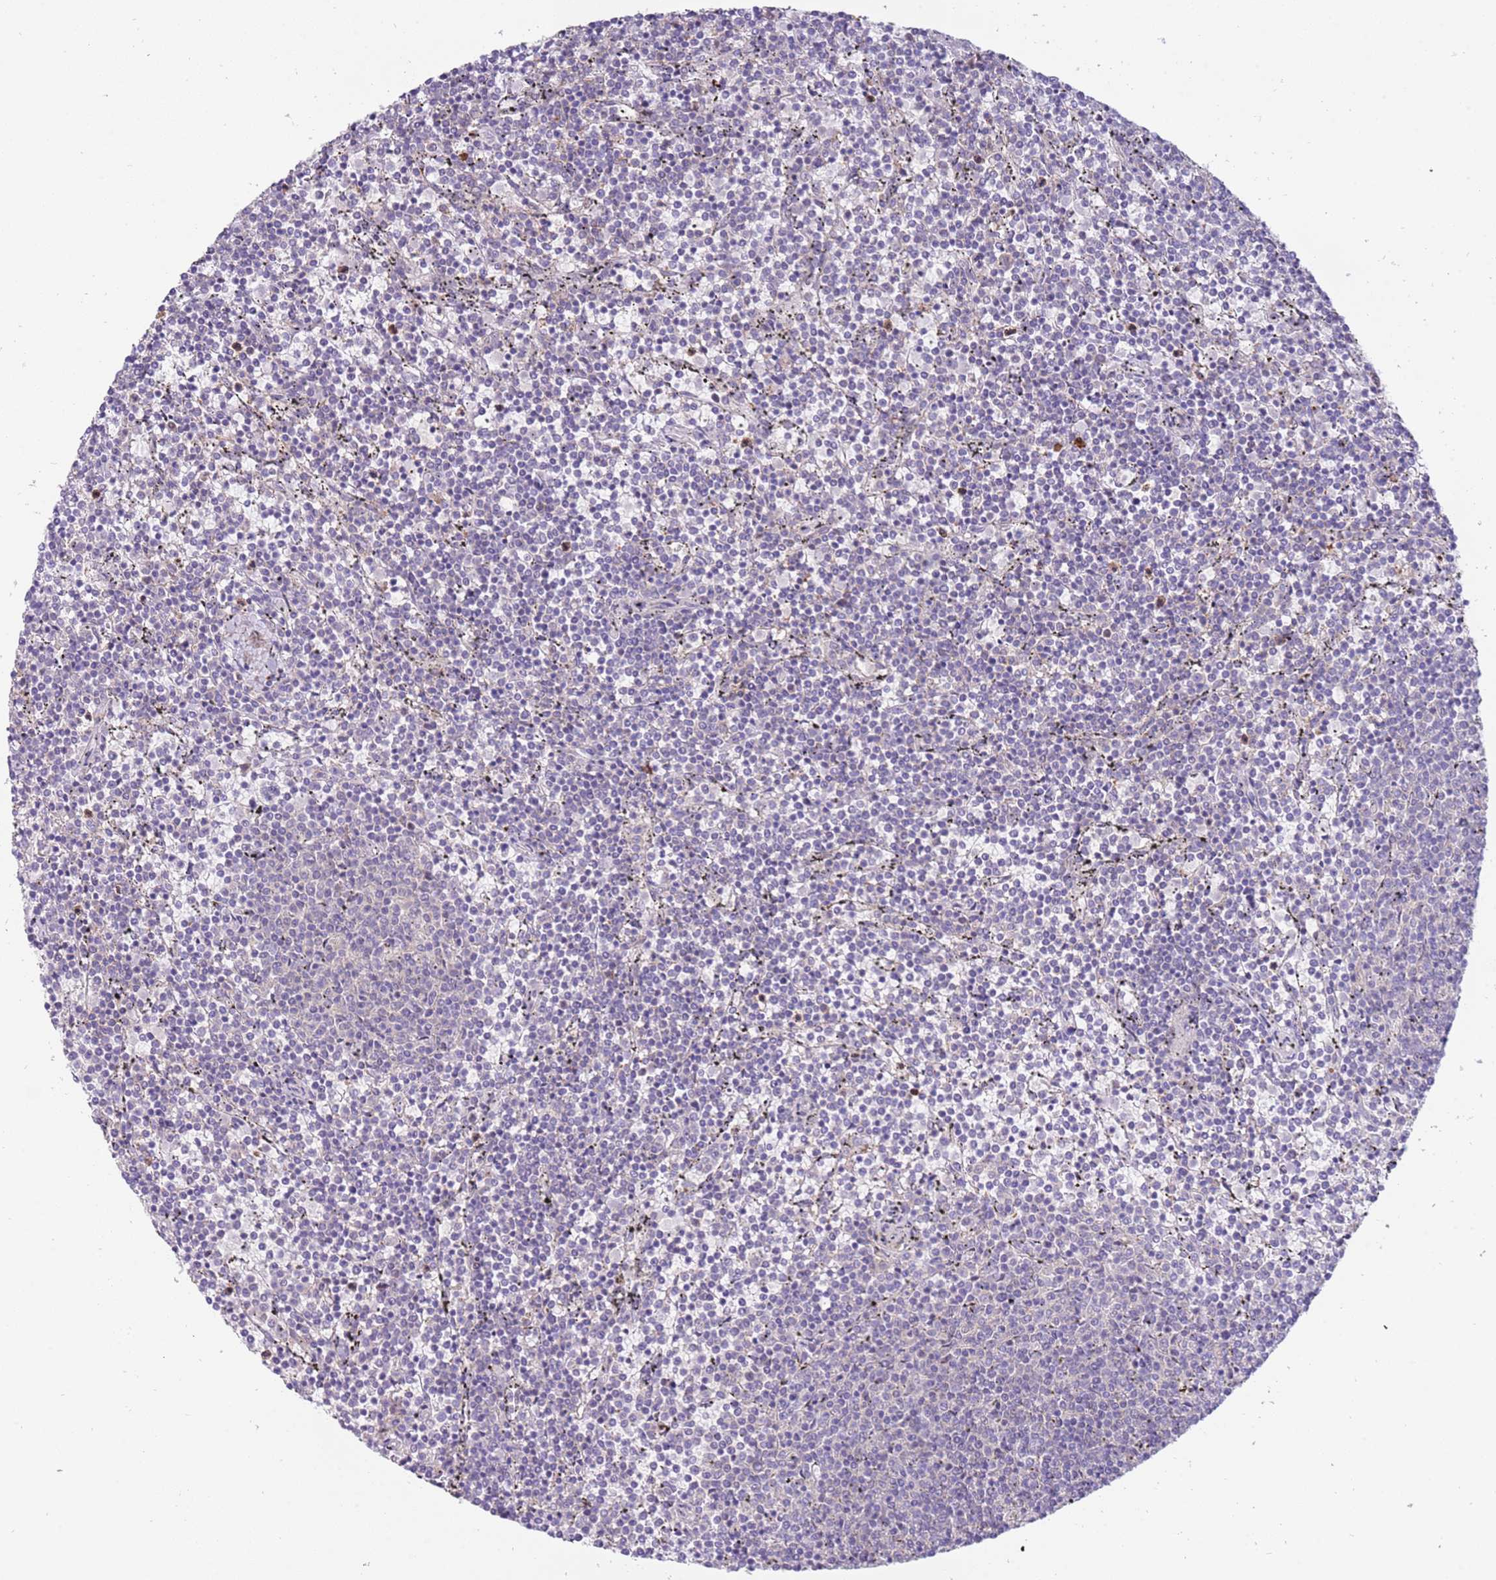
{"staining": {"intensity": "negative", "quantity": "none", "location": "none"}, "tissue": "lymphoma", "cell_type": "Tumor cells", "image_type": "cancer", "snomed": [{"axis": "morphology", "description": "Malignant lymphoma, non-Hodgkin's type, Low grade"}, {"axis": "topography", "description": "Spleen"}], "caption": "Tumor cells are negative for brown protein staining in malignant lymphoma, non-Hodgkin's type (low-grade).", "gene": "MAGEF1", "patient": {"sex": "female", "age": 50}}